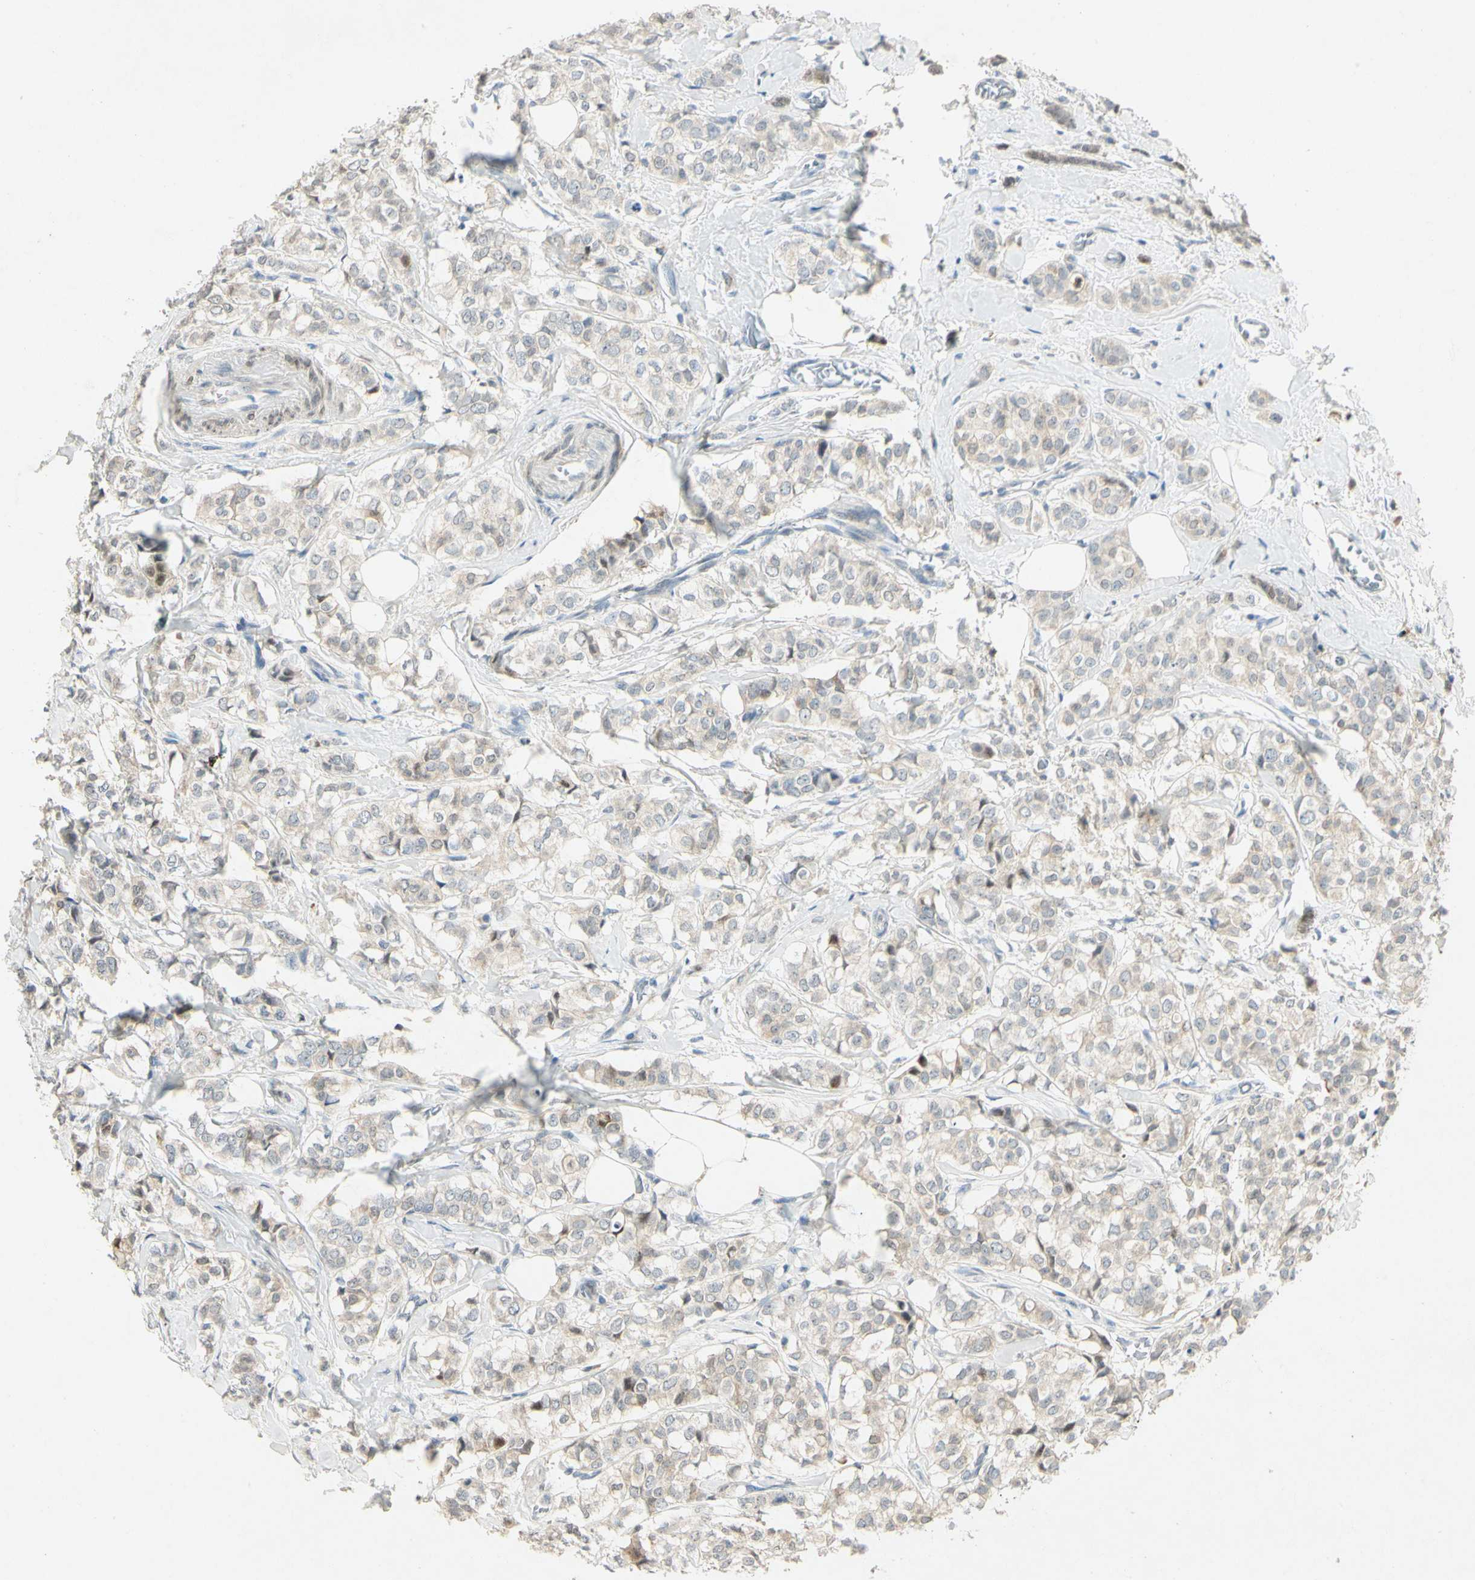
{"staining": {"intensity": "weak", "quantity": "<25%", "location": "cytoplasmic/membranous"}, "tissue": "breast cancer", "cell_type": "Tumor cells", "image_type": "cancer", "snomed": [{"axis": "morphology", "description": "Lobular carcinoma"}, {"axis": "topography", "description": "Breast"}], "caption": "Photomicrograph shows no significant protein staining in tumor cells of lobular carcinoma (breast). (Stains: DAB (3,3'-diaminobenzidine) immunohistochemistry (IHC) with hematoxylin counter stain, Microscopy: brightfield microscopy at high magnification).", "gene": "HSPA1B", "patient": {"sex": "female", "age": 60}}